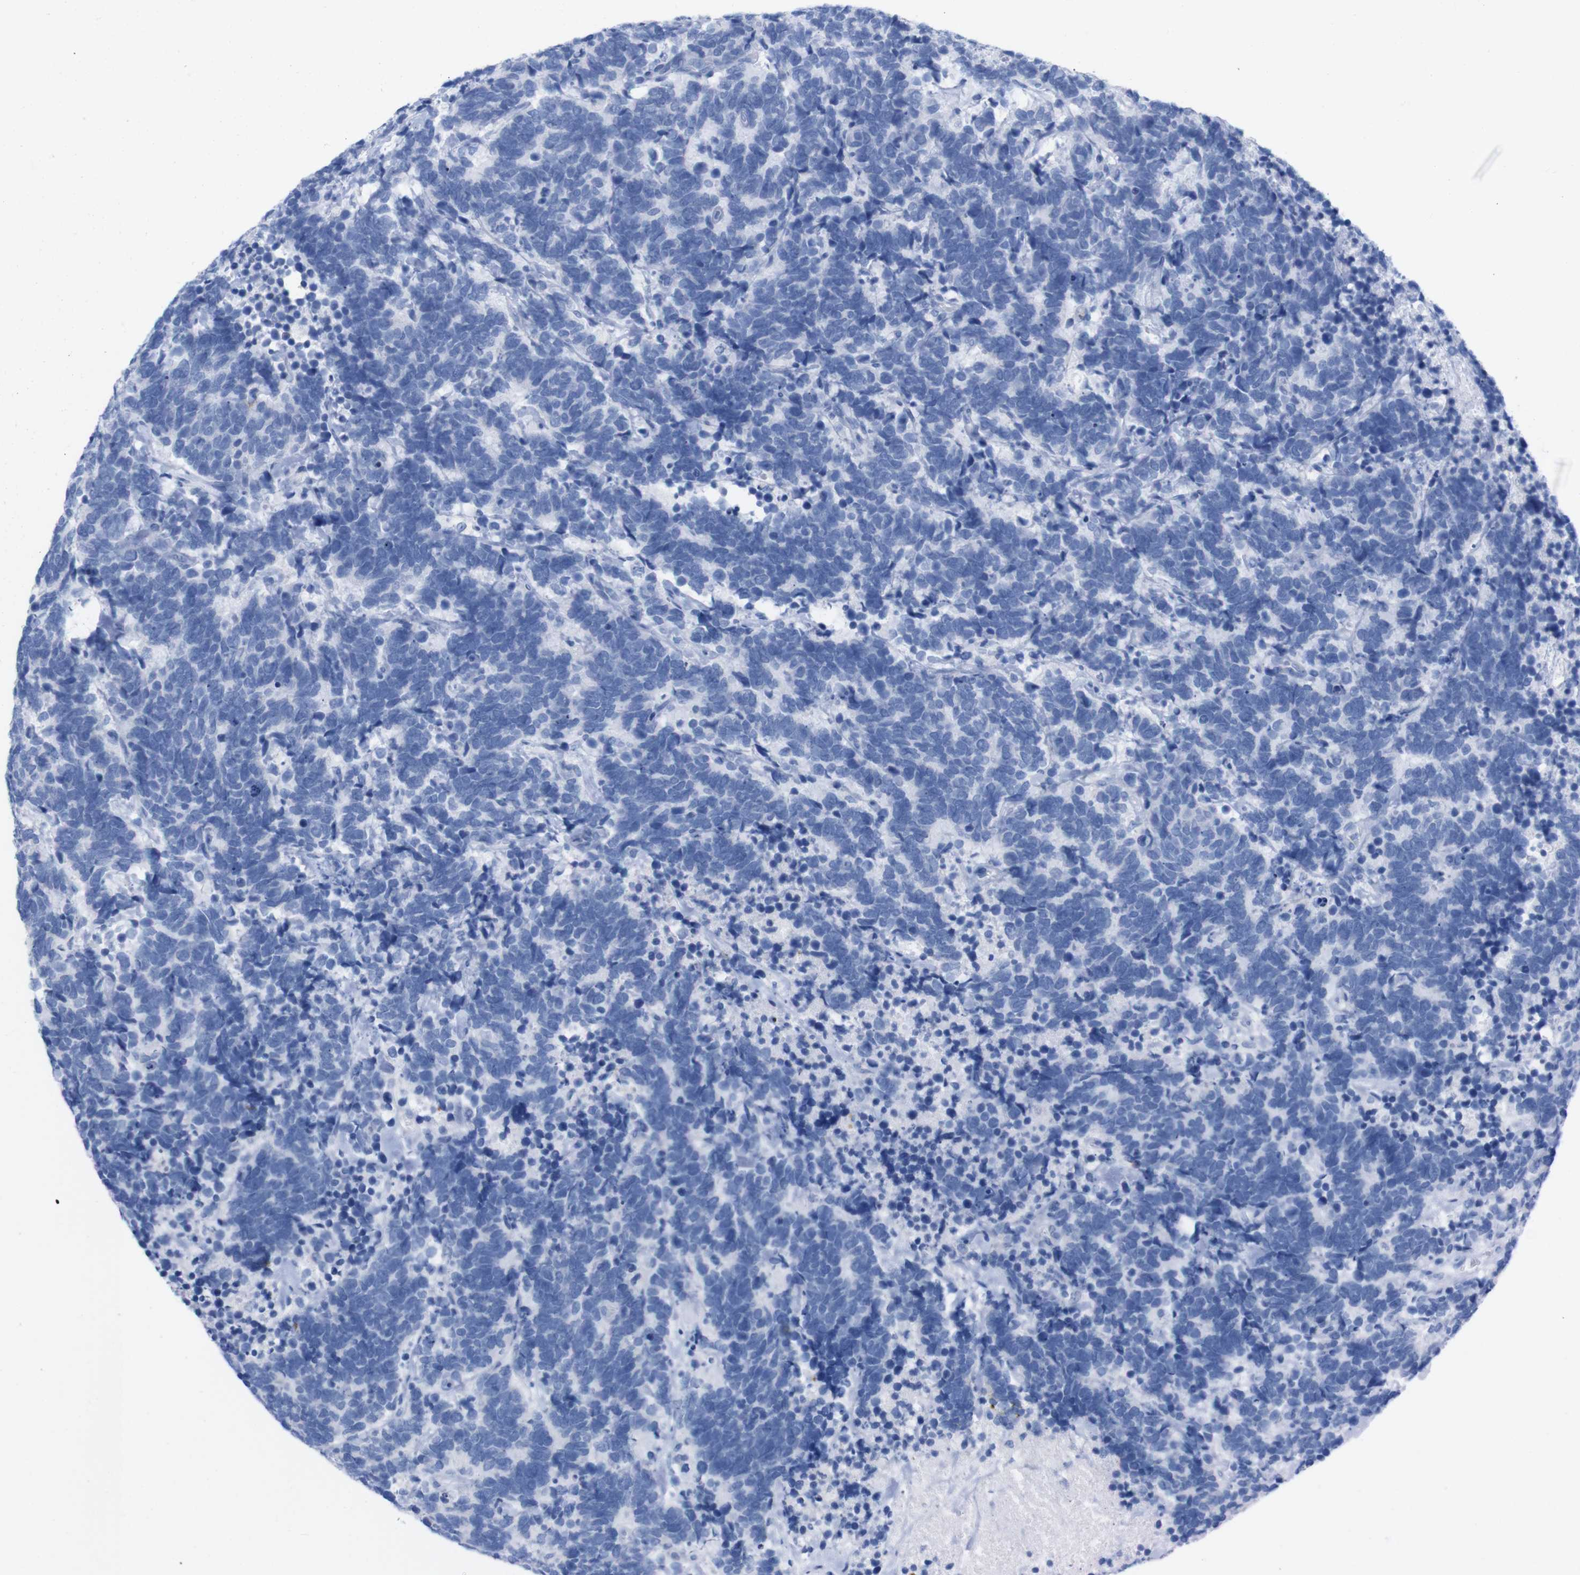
{"staining": {"intensity": "negative", "quantity": "none", "location": "none"}, "tissue": "carcinoid", "cell_type": "Tumor cells", "image_type": "cancer", "snomed": [{"axis": "morphology", "description": "Carcinoma, NOS"}, {"axis": "morphology", "description": "Carcinoid, malignant, NOS"}, {"axis": "topography", "description": "Urinary bladder"}], "caption": "Tumor cells show no significant staining in carcinoid.", "gene": "TMEM243", "patient": {"sex": "male", "age": 57}}